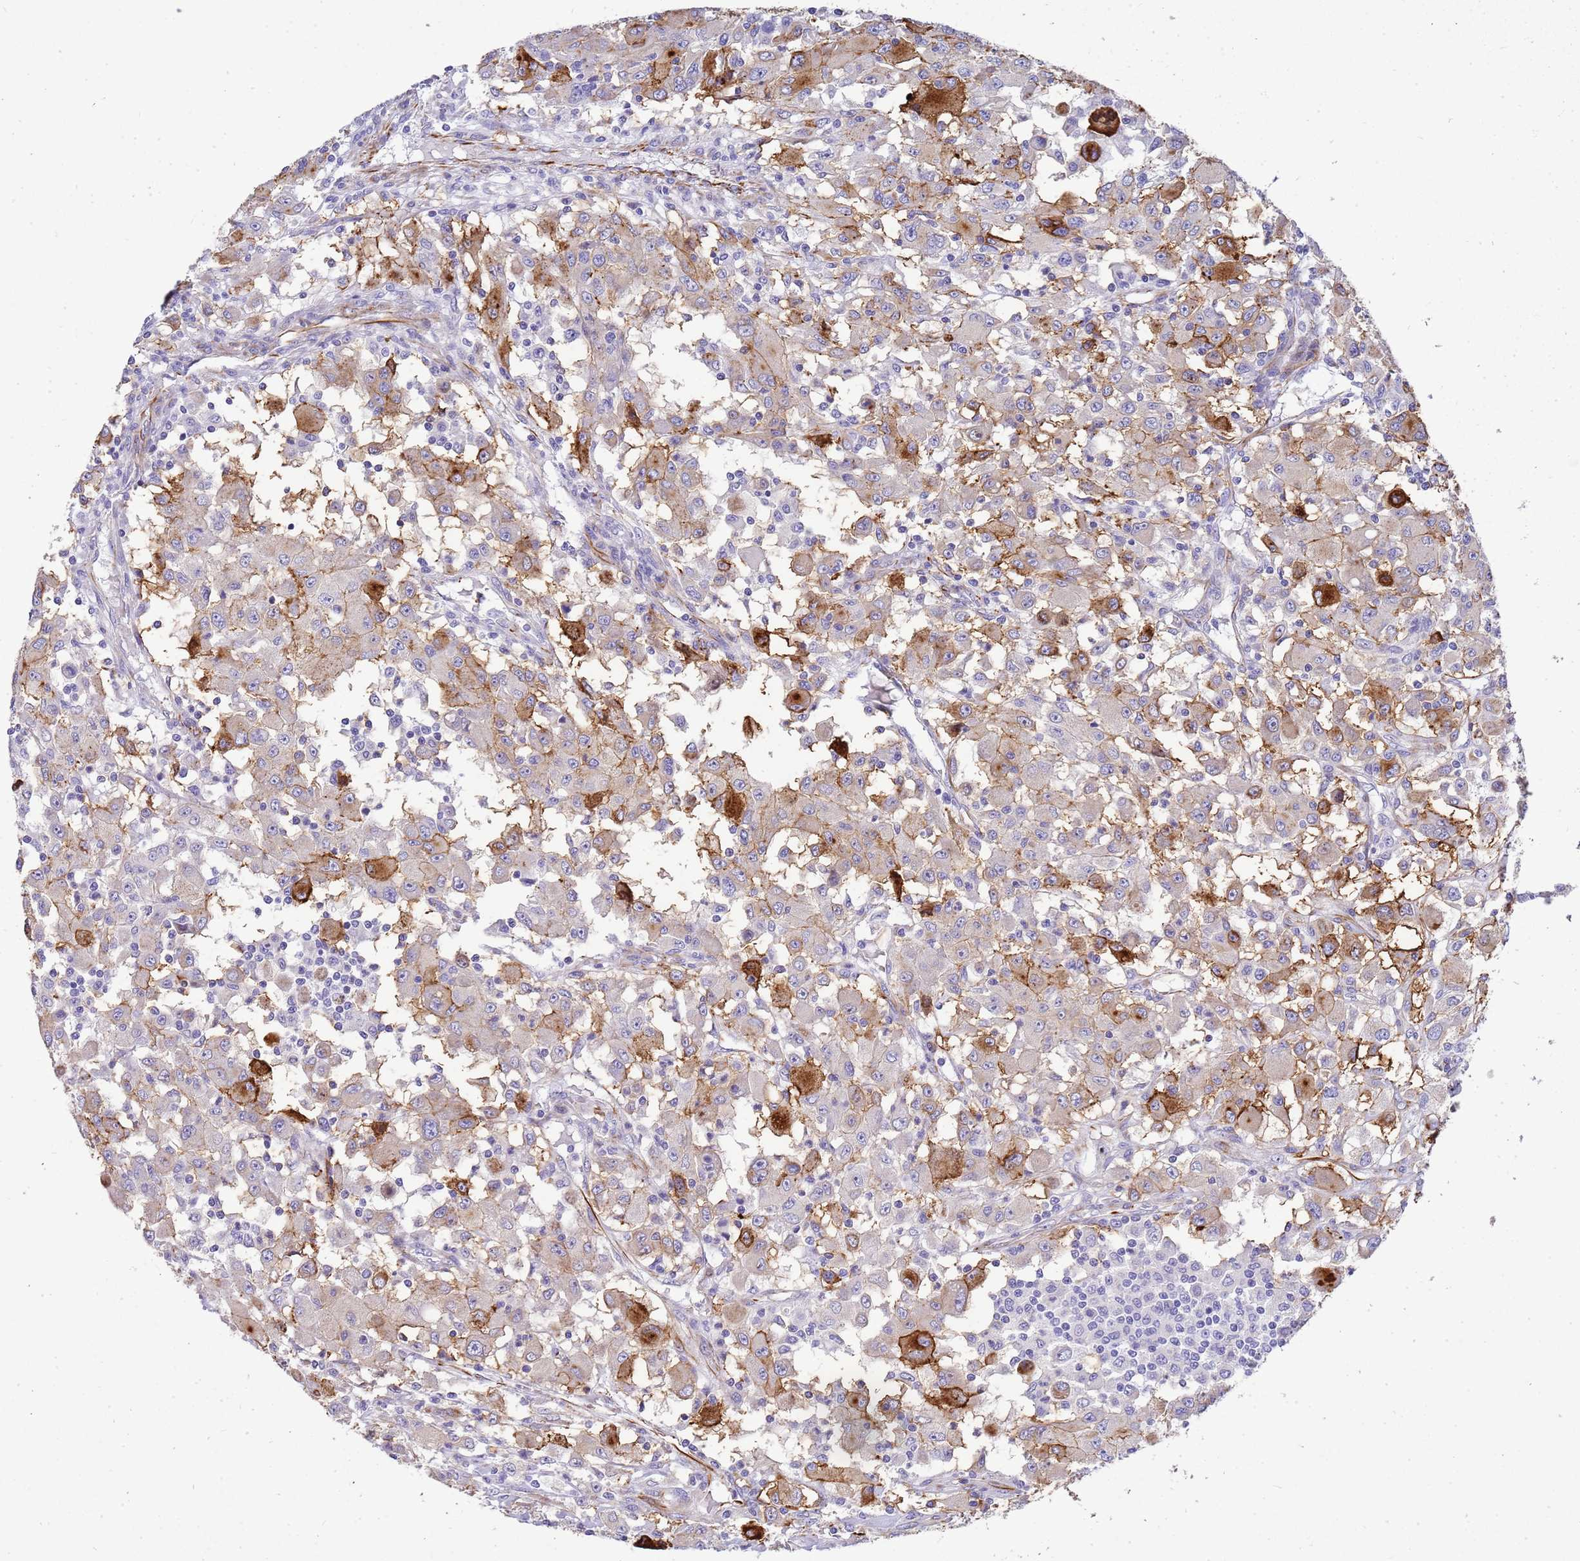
{"staining": {"intensity": "strong", "quantity": "25%-75%", "location": "cytoplasmic/membranous"}, "tissue": "renal cancer", "cell_type": "Tumor cells", "image_type": "cancer", "snomed": [{"axis": "morphology", "description": "Adenocarcinoma, NOS"}, {"axis": "topography", "description": "Kidney"}], "caption": "This image displays IHC staining of human renal adenocarcinoma, with high strong cytoplasmic/membranous positivity in about 25%-75% of tumor cells.", "gene": "ZDHHC1", "patient": {"sex": "female", "age": 67}}